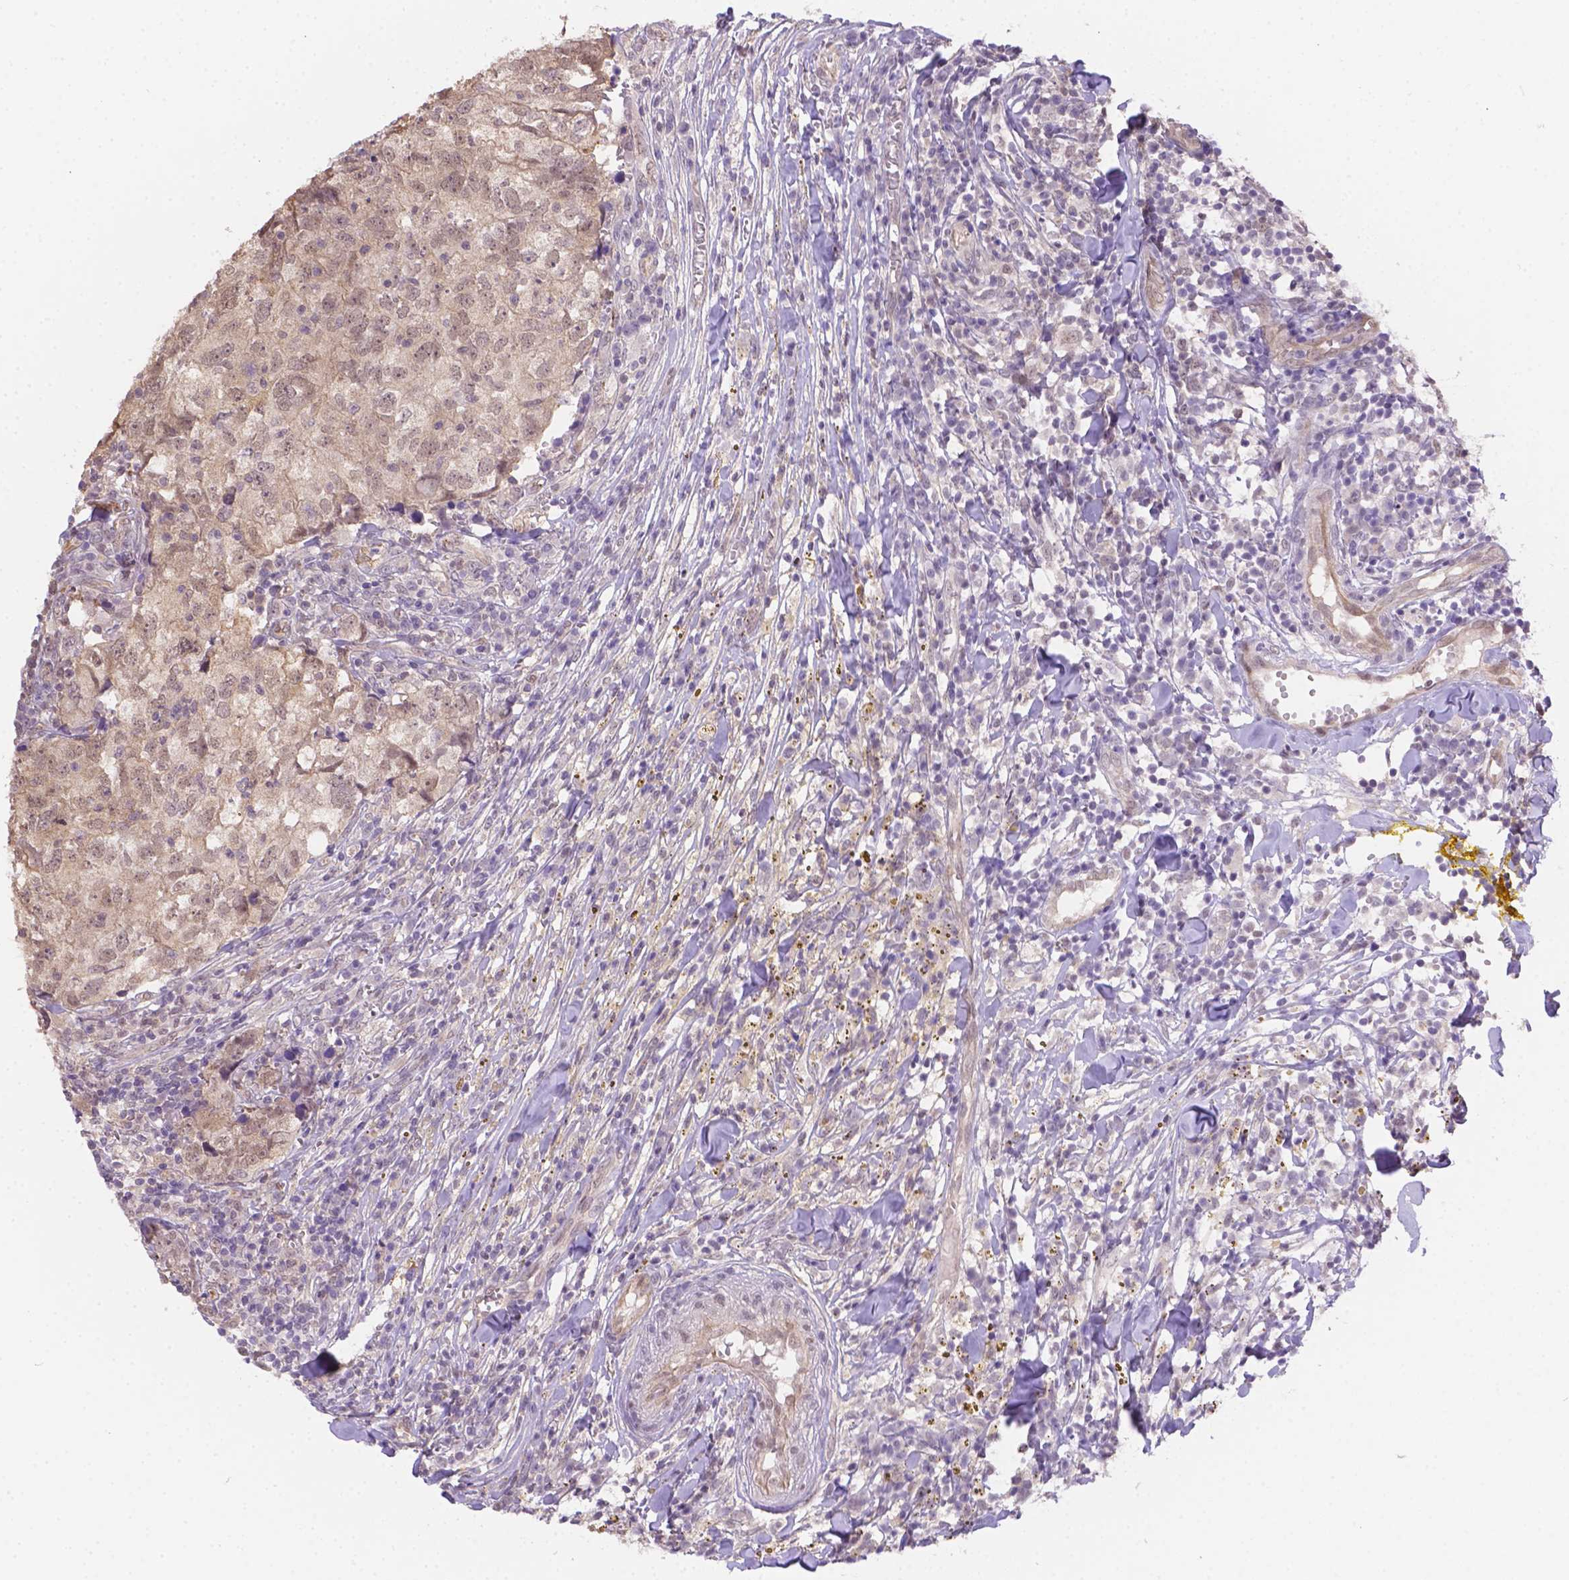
{"staining": {"intensity": "negative", "quantity": "none", "location": "none"}, "tissue": "breast cancer", "cell_type": "Tumor cells", "image_type": "cancer", "snomed": [{"axis": "morphology", "description": "Duct carcinoma"}, {"axis": "topography", "description": "Breast"}], "caption": "Breast intraductal carcinoma was stained to show a protein in brown. There is no significant positivity in tumor cells.", "gene": "NXPE2", "patient": {"sex": "female", "age": 30}}